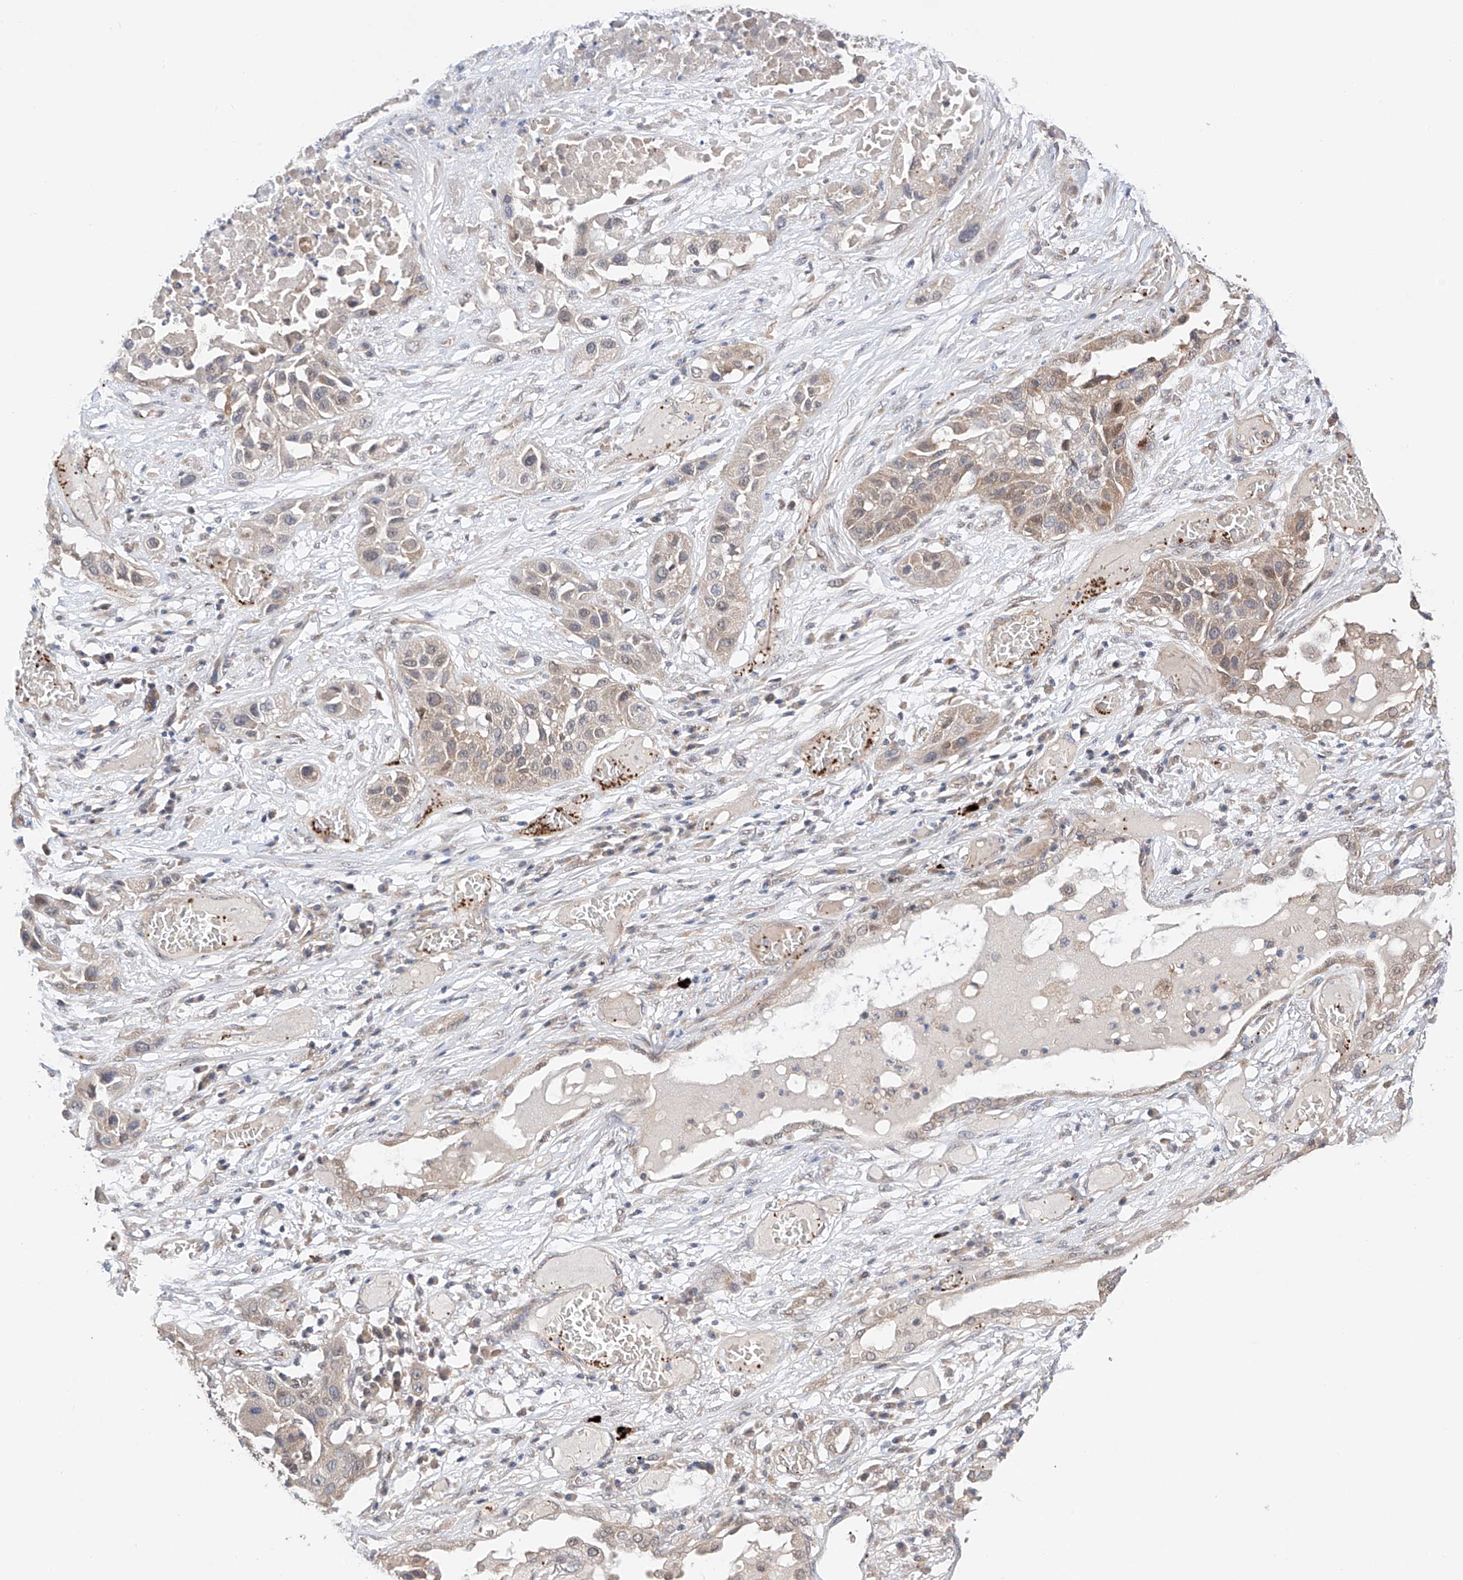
{"staining": {"intensity": "weak", "quantity": "<25%", "location": "cytoplasmic/membranous,nuclear"}, "tissue": "lung cancer", "cell_type": "Tumor cells", "image_type": "cancer", "snomed": [{"axis": "morphology", "description": "Squamous cell carcinoma, NOS"}, {"axis": "topography", "description": "Lung"}], "caption": "The histopathology image displays no staining of tumor cells in squamous cell carcinoma (lung).", "gene": "ZFHX2", "patient": {"sex": "male", "age": 71}}